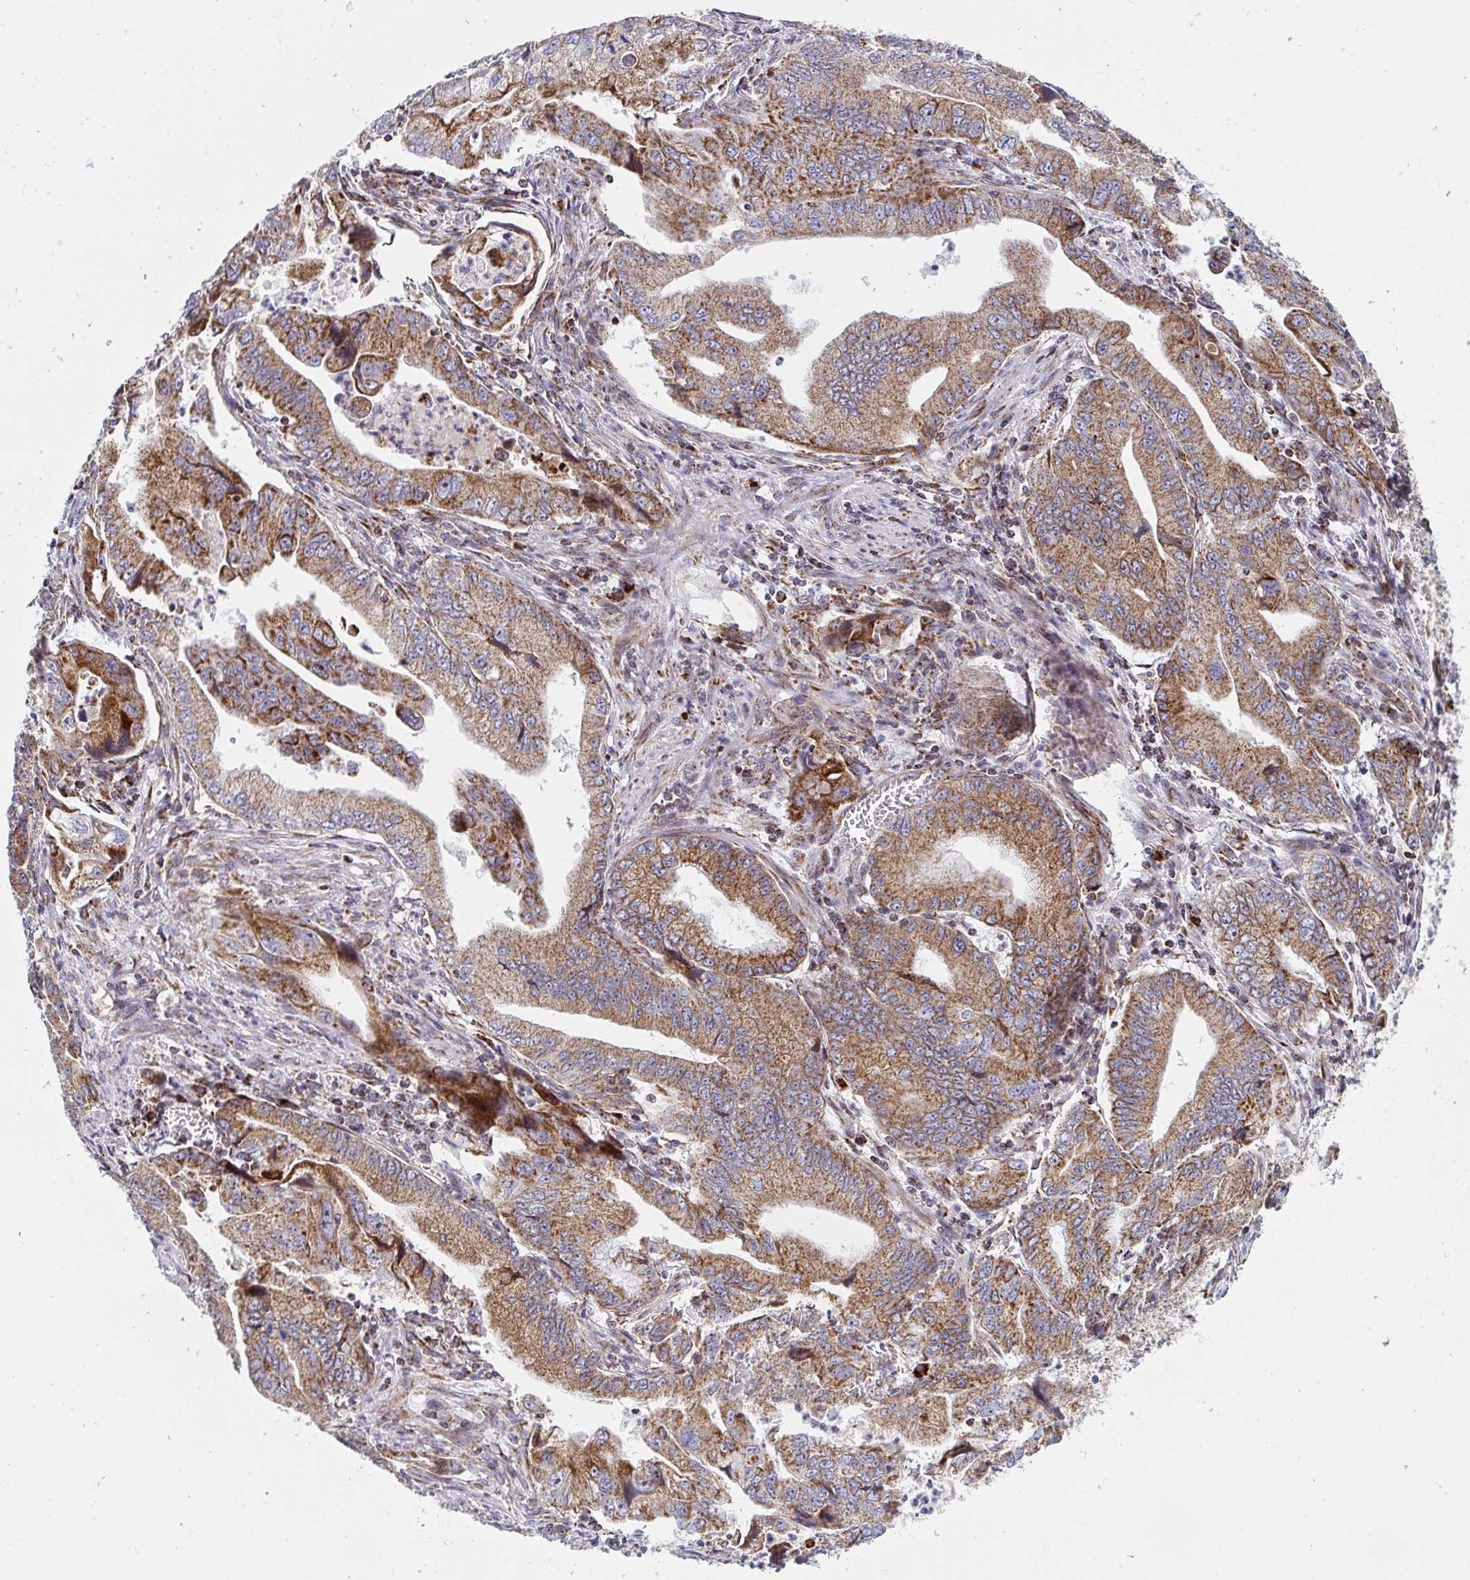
{"staining": {"intensity": "moderate", "quantity": ">75%", "location": "cytoplasmic/membranous"}, "tissue": "stomach cancer", "cell_type": "Tumor cells", "image_type": "cancer", "snomed": [{"axis": "morphology", "description": "Adenocarcinoma, NOS"}, {"axis": "topography", "description": "Pancreas"}, {"axis": "topography", "description": "Stomach, upper"}], "caption": "Brown immunohistochemical staining in human stomach adenocarcinoma demonstrates moderate cytoplasmic/membranous expression in approximately >75% of tumor cells.", "gene": "ATP5MJ", "patient": {"sex": "male", "age": 77}}